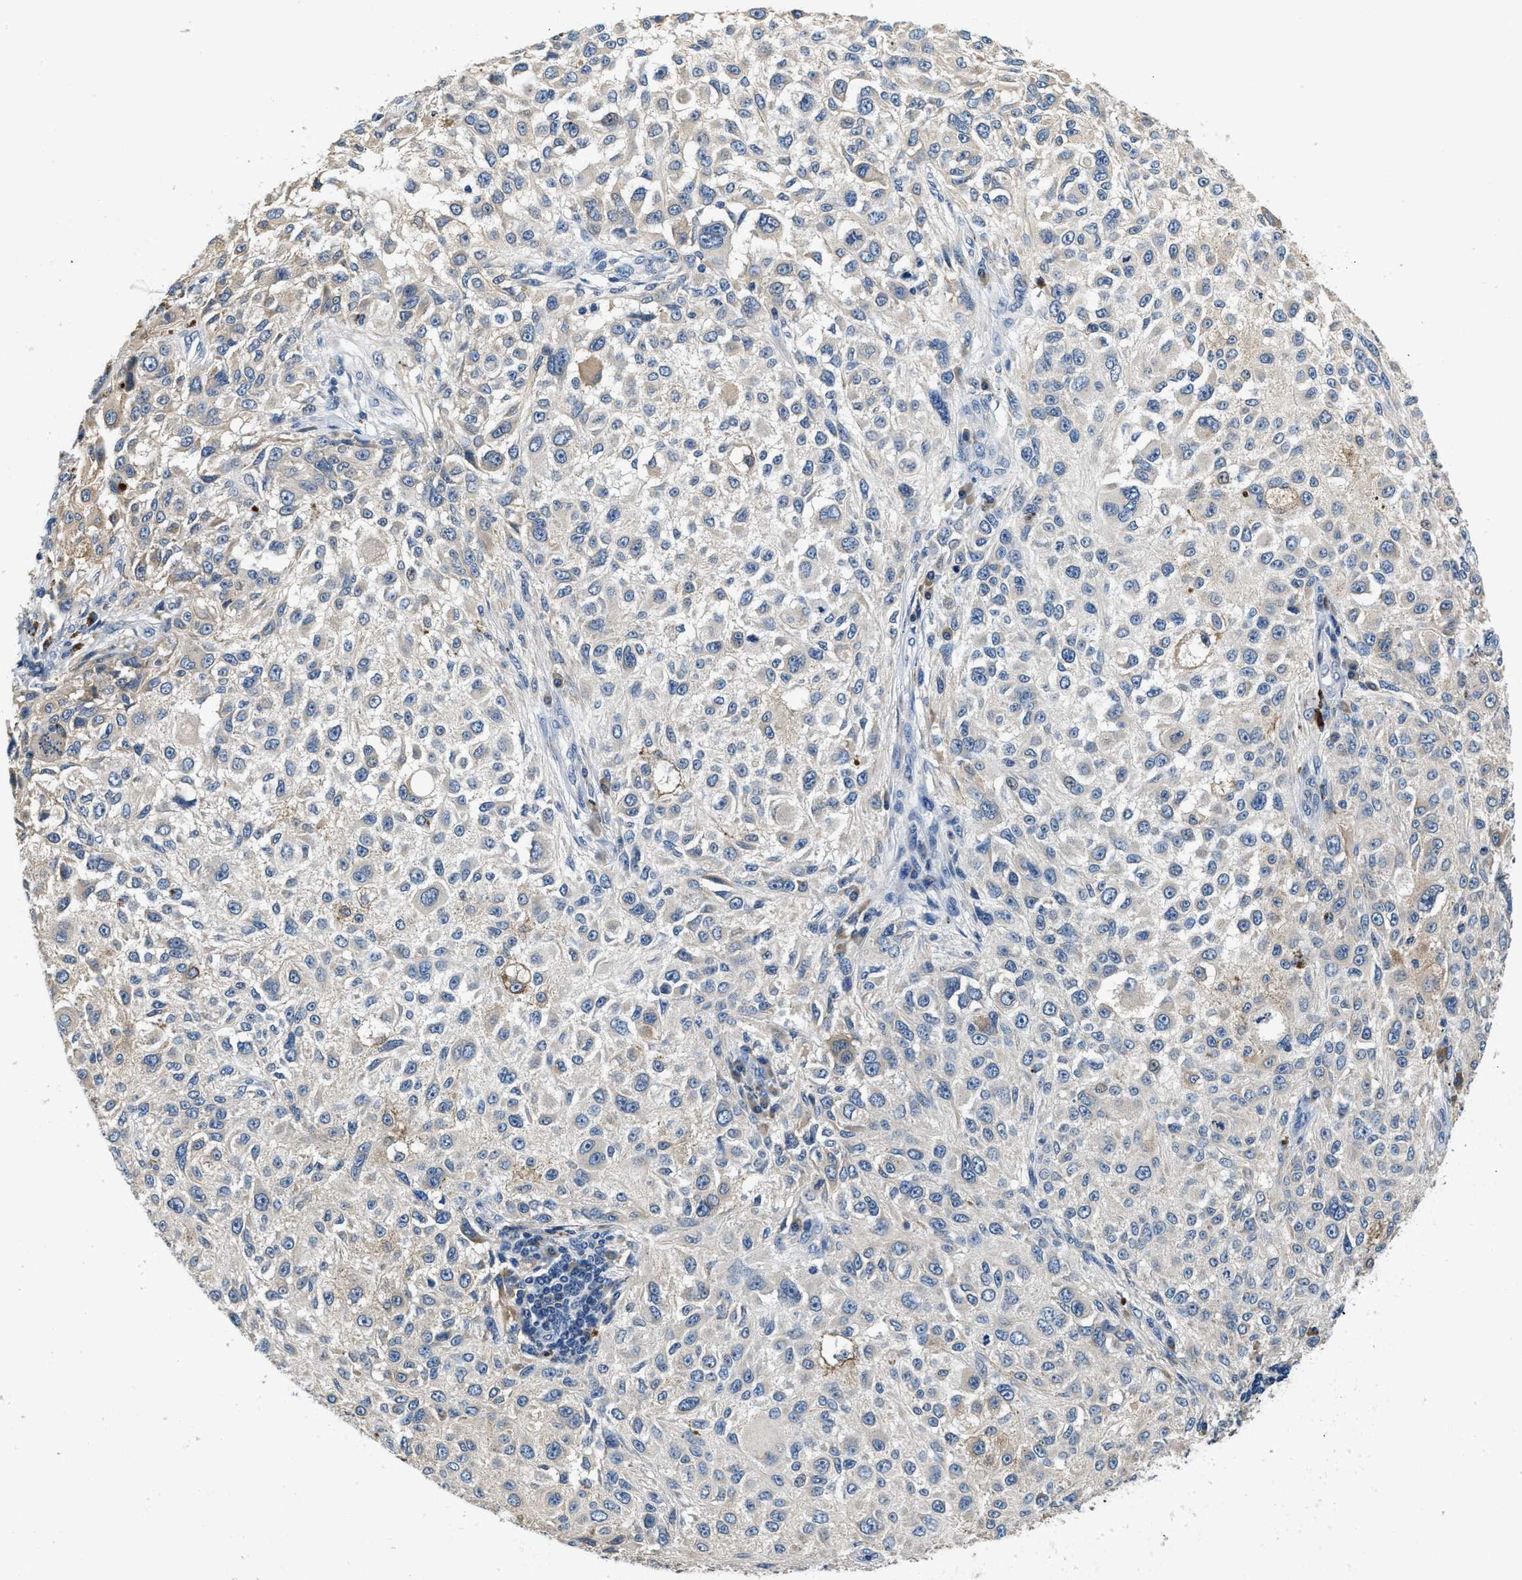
{"staining": {"intensity": "weak", "quantity": "<25%", "location": "cytoplasmic/membranous"}, "tissue": "melanoma", "cell_type": "Tumor cells", "image_type": "cancer", "snomed": [{"axis": "morphology", "description": "Necrosis, NOS"}, {"axis": "morphology", "description": "Malignant melanoma, NOS"}, {"axis": "topography", "description": "Skin"}], "caption": "A high-resolution histopathology image shows immunohistochemistry staining of melanoma, which reveals no significant staining in tumor cells.", "gene": "ALDH3A2", "patient": {"sex": "female", "age": 87}}